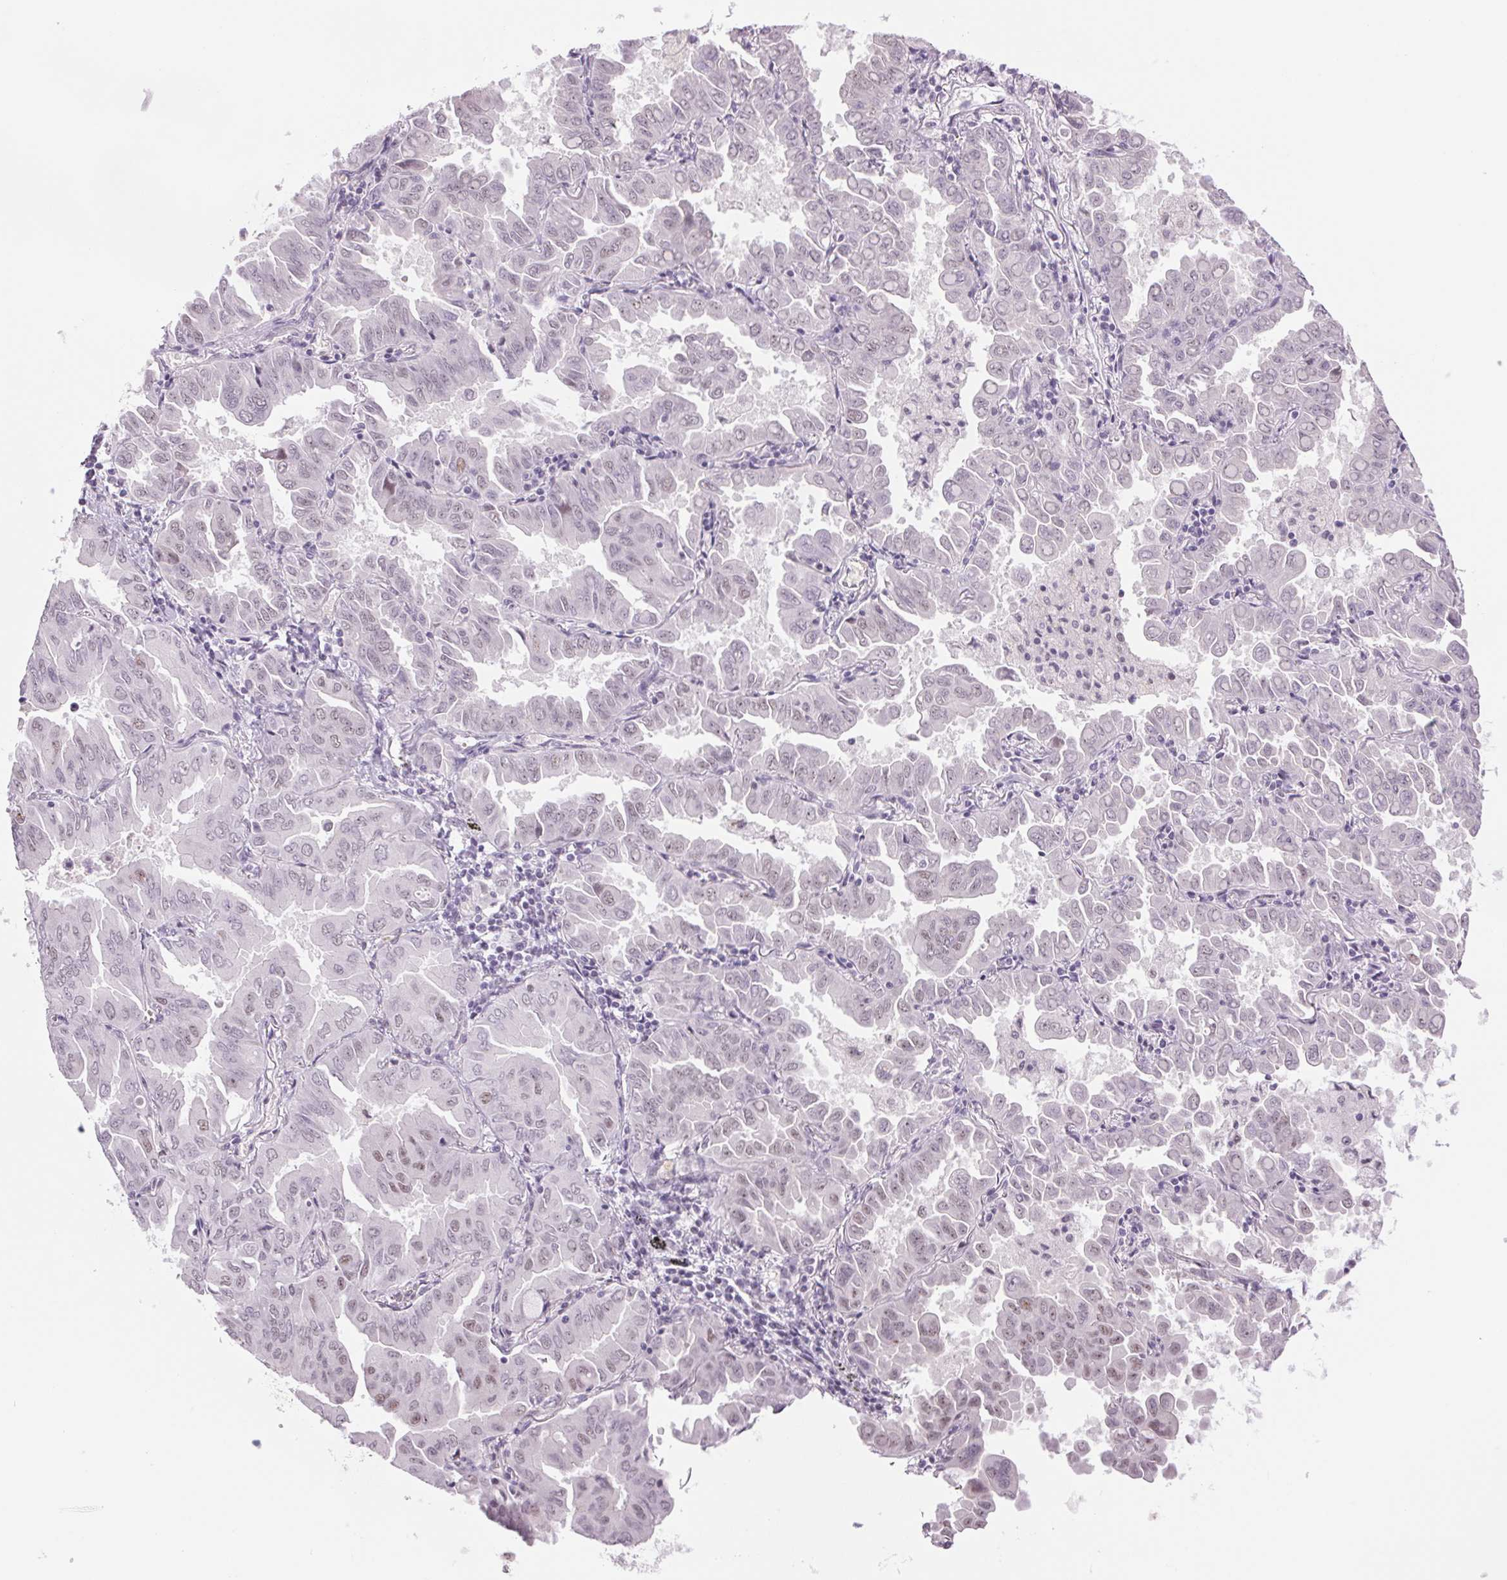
{"staining": {"intensity": "weak", "quantity": "25%-75%", "location": "nuclear"}, "tissue": "lung cancer", "cell_type": "Tumor cells", "image_type": "cancer", "snomed": [{"axis": "morphology", "description": "Adenocarcinoma, NOS"}, {"axis": "topography", "description": "Lung"}], "caption": "Immunohistochemistry histopathology image of neoplastic tissue: adenocarcinoma (lung) stained using IHC exhibits low levels of weak protein expression localized specifically in the nuclear of tumor cells, appearing as a nuclear brown color.", "gene": "ZC3H14", "patient": {"sex": "male", "age": 64}}